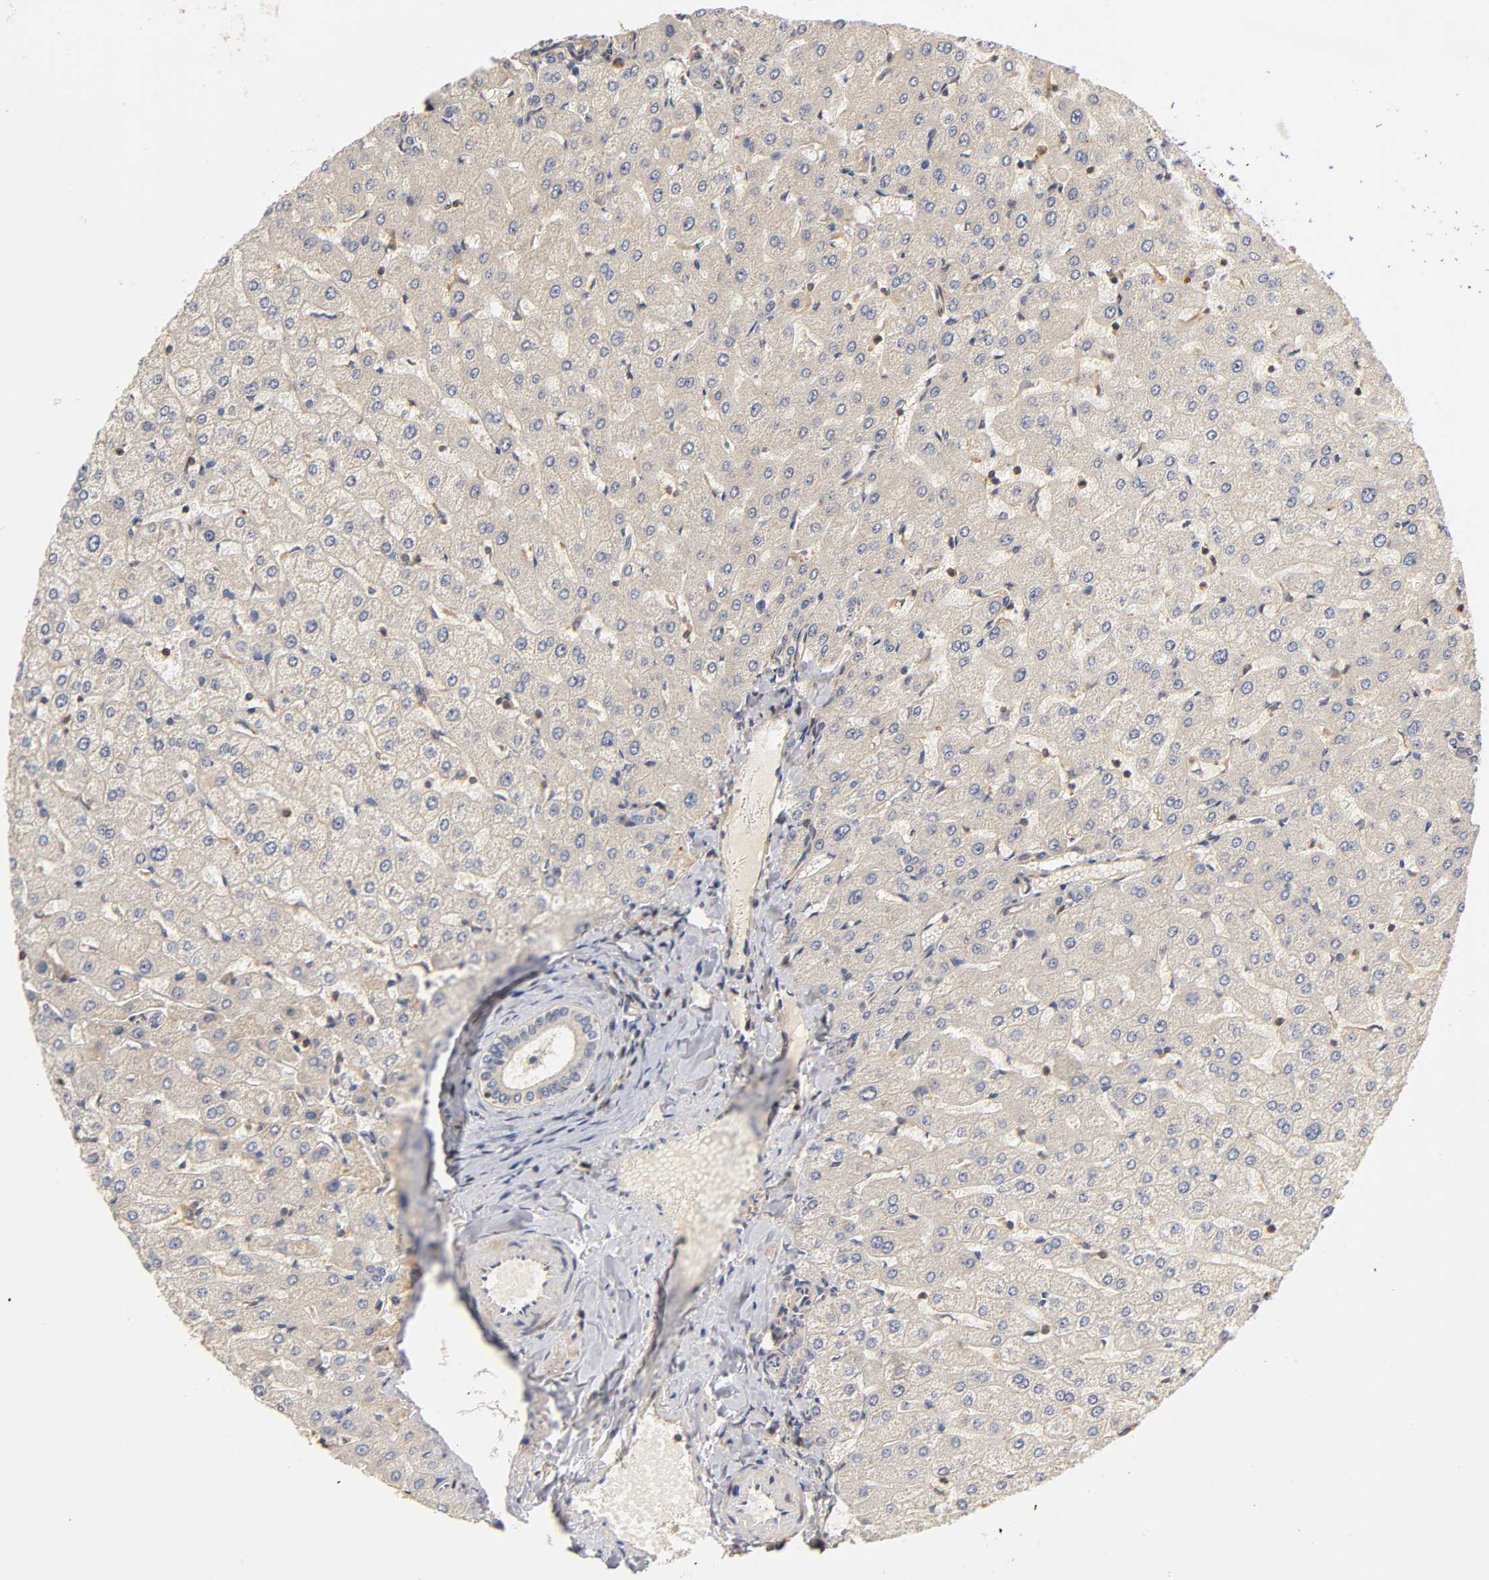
{"staining": {"intensity": "negative", "quantity": "none", "location": "none"}, "tissue": "liver", "cell_type": "Cholangiocytes", "image_type": "normal", "snomed": [{"axis": "morphology", "description": "Normal tissue, NOS"}, {"axis": "morphology", "description": "Fibrosis, NOS"}, {"axis": "topography", "description": "Liver"}], "caption": "Immunohistochemistry image of benign liver: human liver stained with DAB displays no significant protein positivity in cholangiocytes. (IHC, brightfield microscopy, high magnification).", "gene": "RHOA", "patient": {"sex": "female", "age": 29}}